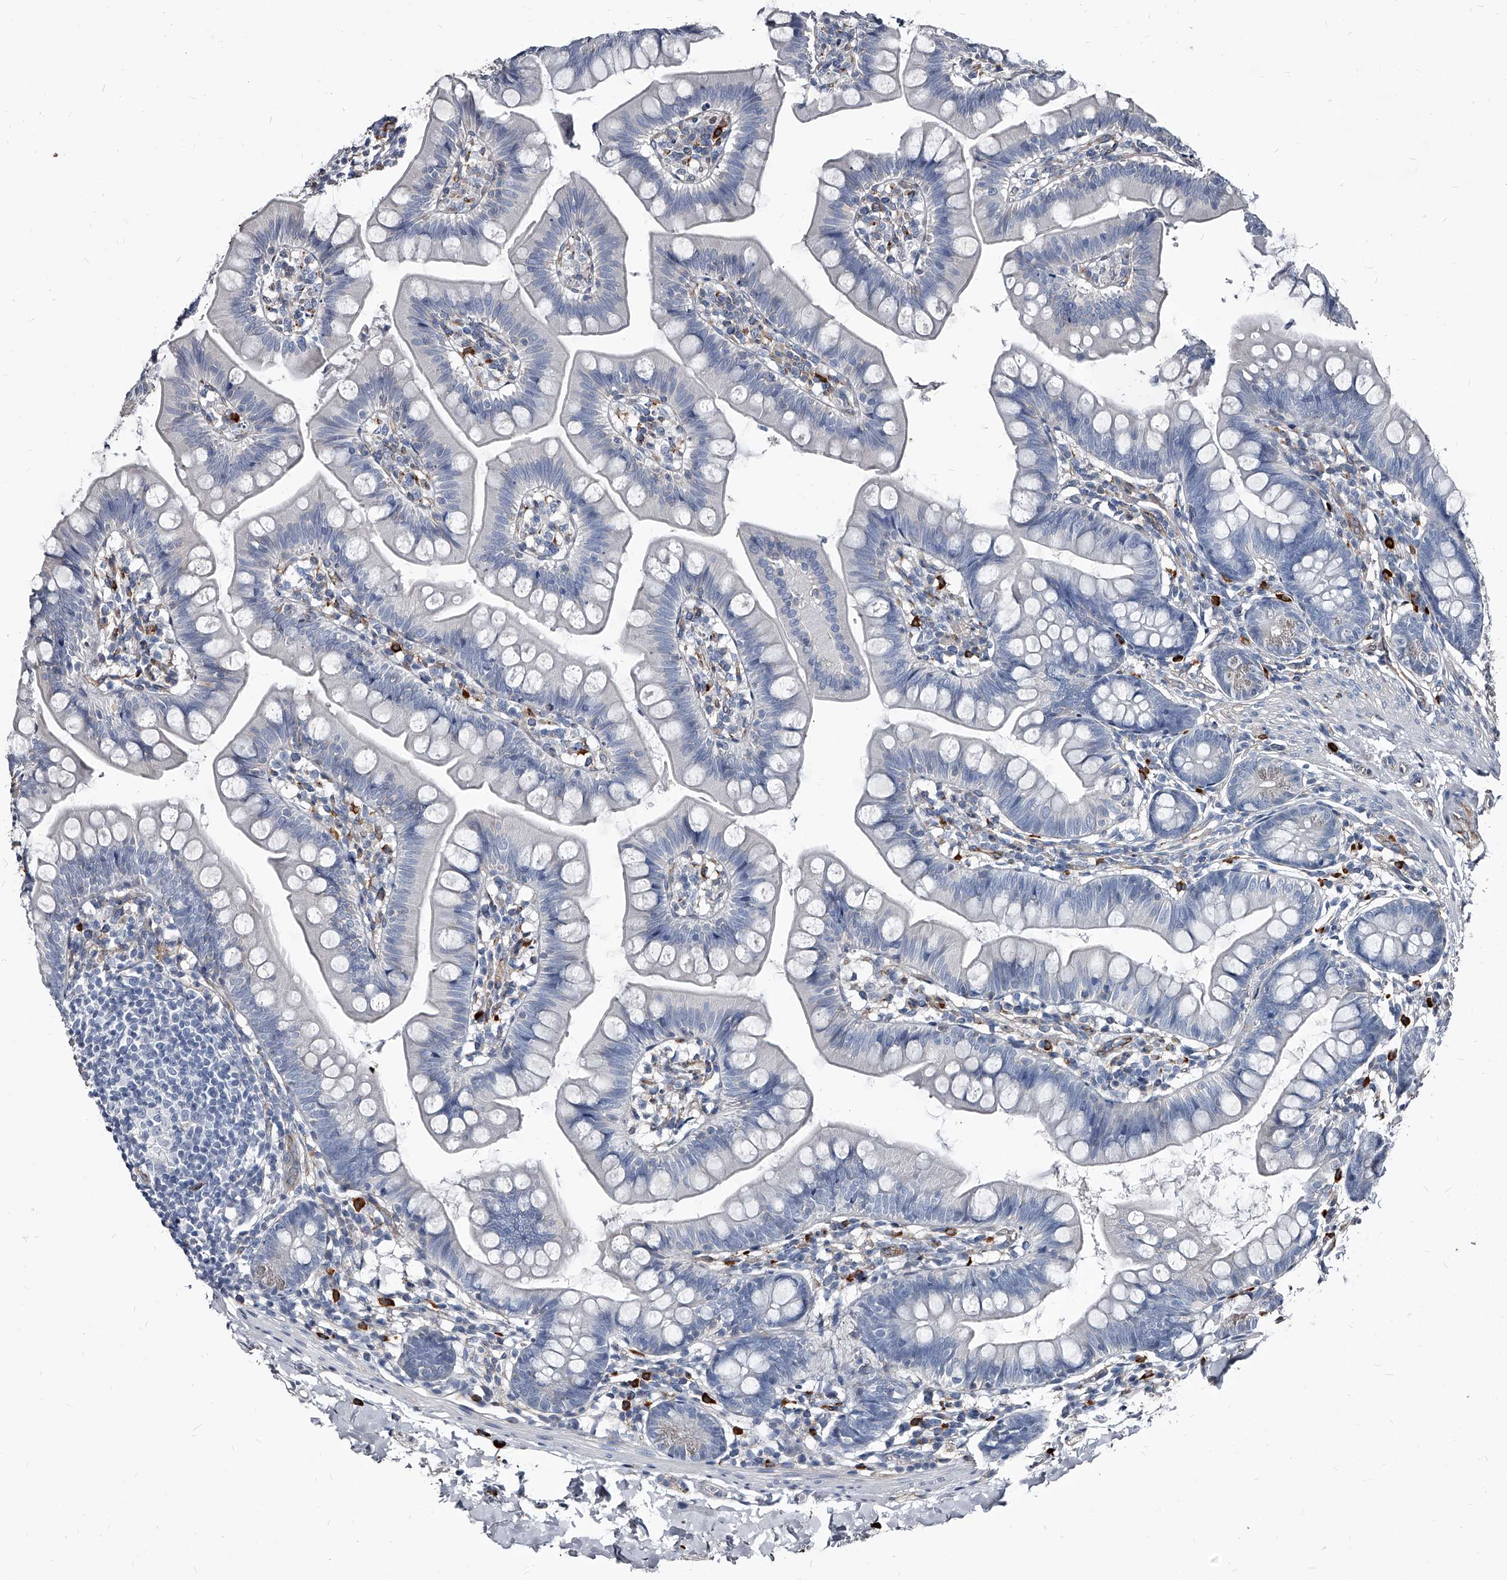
{"staining": {"intensity": "negative", "quantity": "none", "location": "none"}, "tissue": "small intestine", "cell_type": "Glandular cells", "image_type": "normal", "snomed": [{"axis": "morphology", "description": "Normal tissue, NOS"}, {"axis": "topography", "description": "Small intestine"}], "caption": "High power microscopy image of an IHC micrograph of unremarkable small intestine, revealing no significant staining in glandular cells.", "gene": "PGLYRP3", "patient": {"sex": "male", "age": 7}}